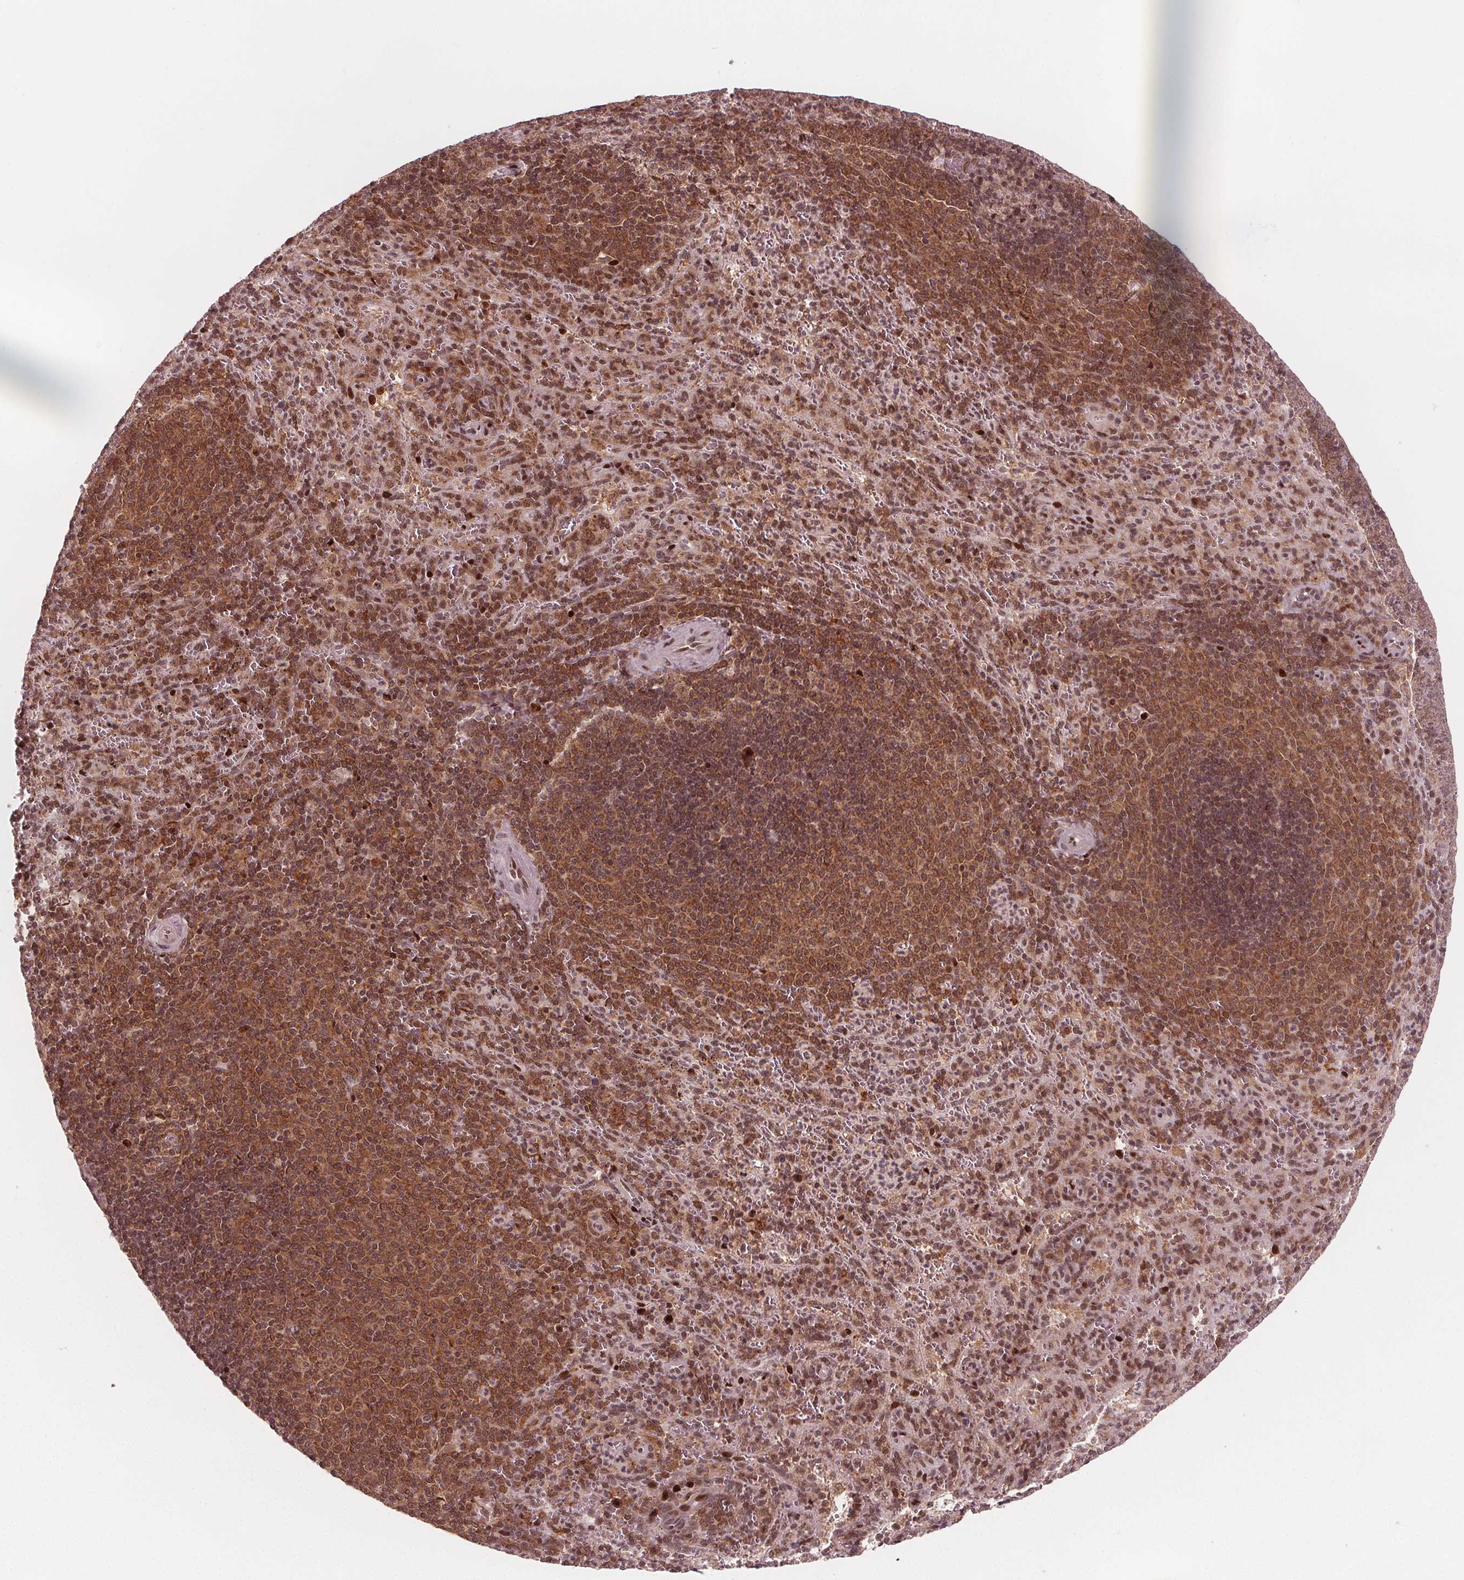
{"staining": {"intensity": "moderate", "quantity": ">75%", "location": "cytoplasmic/membranous,nuclear"}, "tissue": "spleen", "cell_type": "Cells in red pulp", "image_type": "normal", "snomed": [{"axis": "morphology", "description": "Normal tissue, NOS"}, {"axis": "topography", "description": "Spleen"}], "caption": "DAB immunohistochemical staining of benign spleen exhibits moderate cytoplasmic/membranous,nuclear protein positivity in about >75% of cells in red pulp. (DAB = brown stain, brightfield microscopy at high magnification).", "gene": "SNRNP35", "patient": {"sex": "male", "age": 57}}